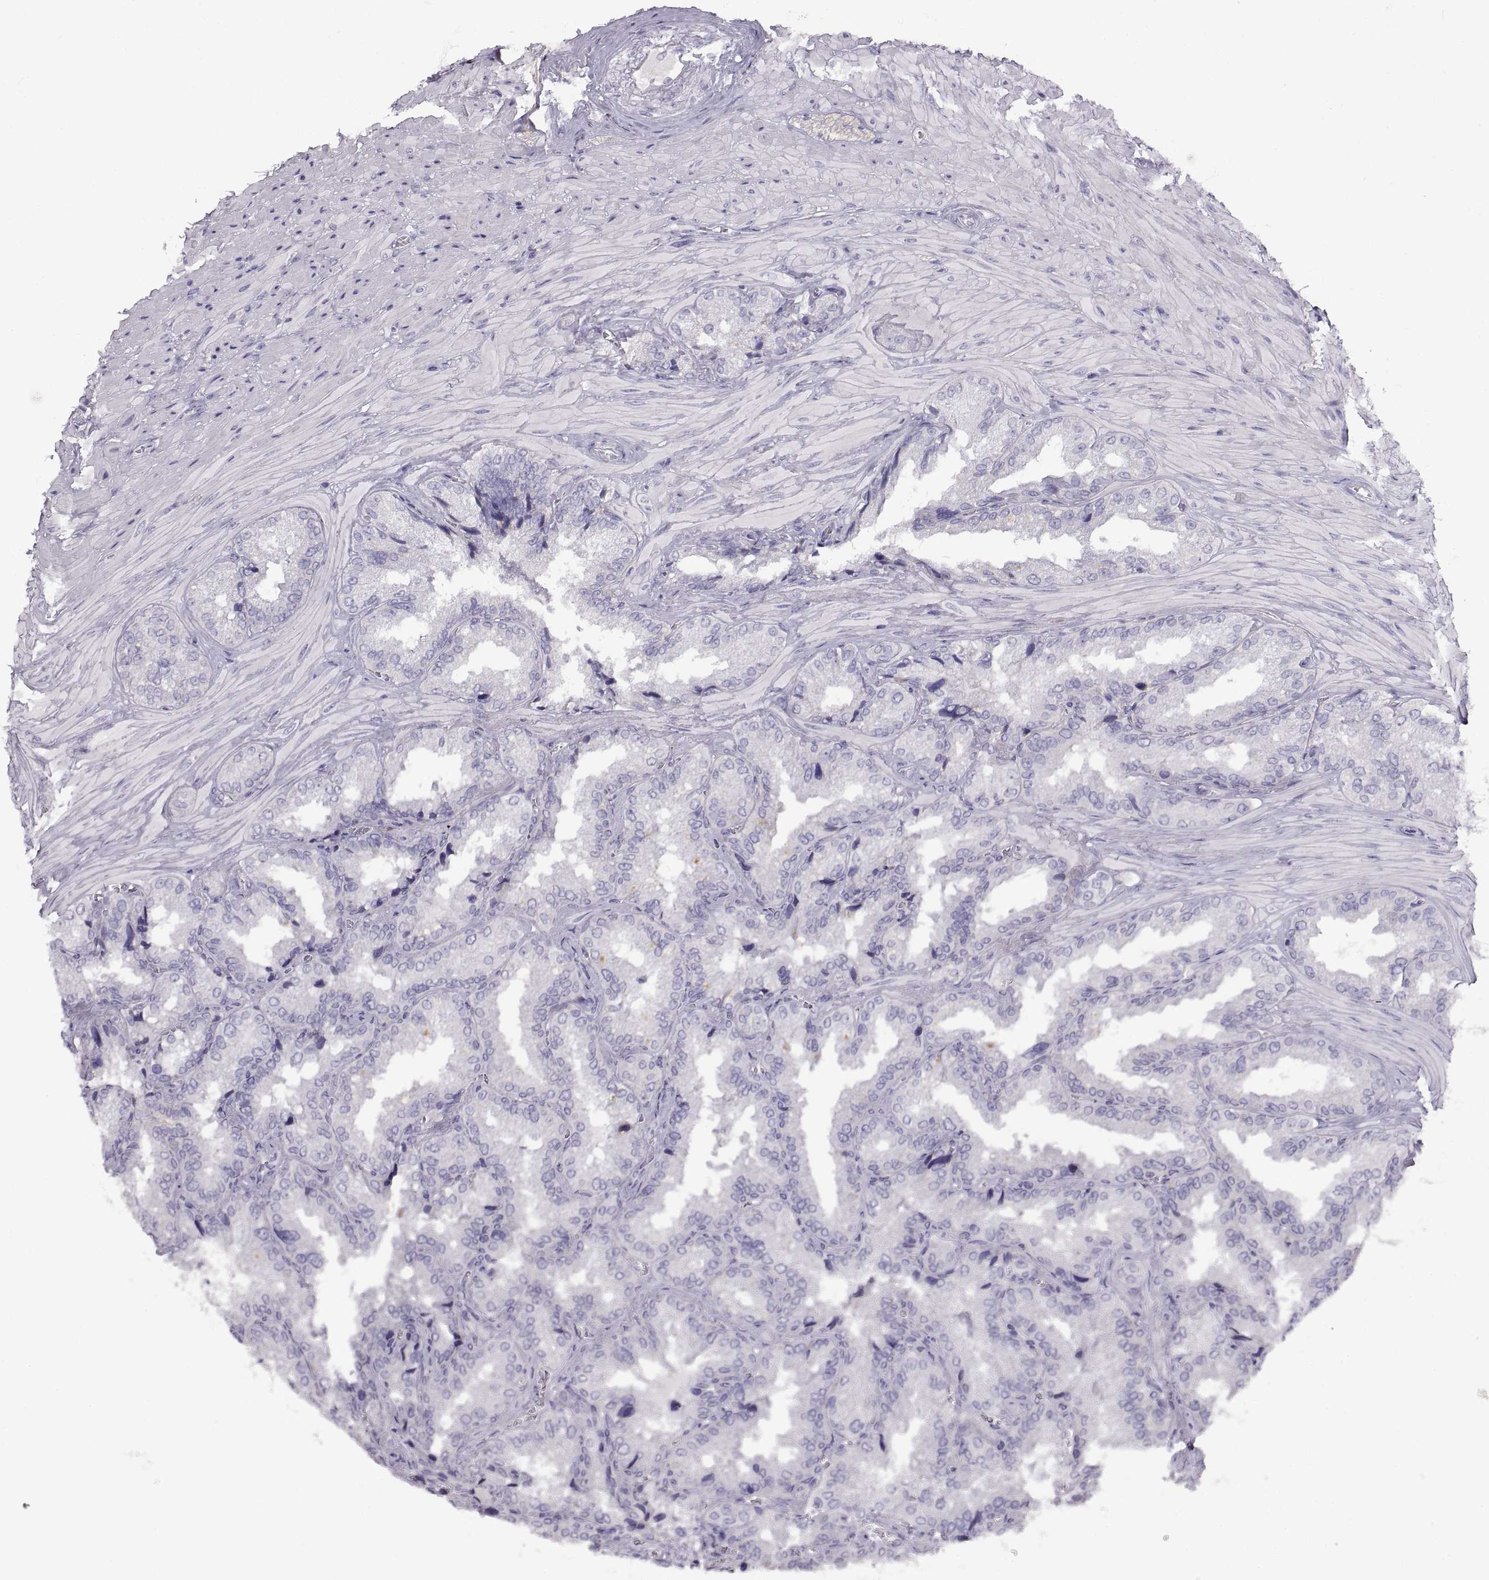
{"staining": {"intensity": "negative", "quantity": "none", "location": "none"}, "tissue": "seminal vesicle", "cell_type": "Glandular cells", "image_type": "normal", "snomed": [{"axis": "morphology", "description": "Normal tissue, NOS"}, {"axis": "topography", "description": "Seminal veicle"}], "caption": "This histopathology image is of unremarkable seminal vesicle stained with immunohistochemistry (IHC) to label a protein in brown with the nuclei are counter-stained blue. There is no positivity in glandular cells.", "gene": "CRYBB3", "patient": {"sex": "male", "age": 37}}